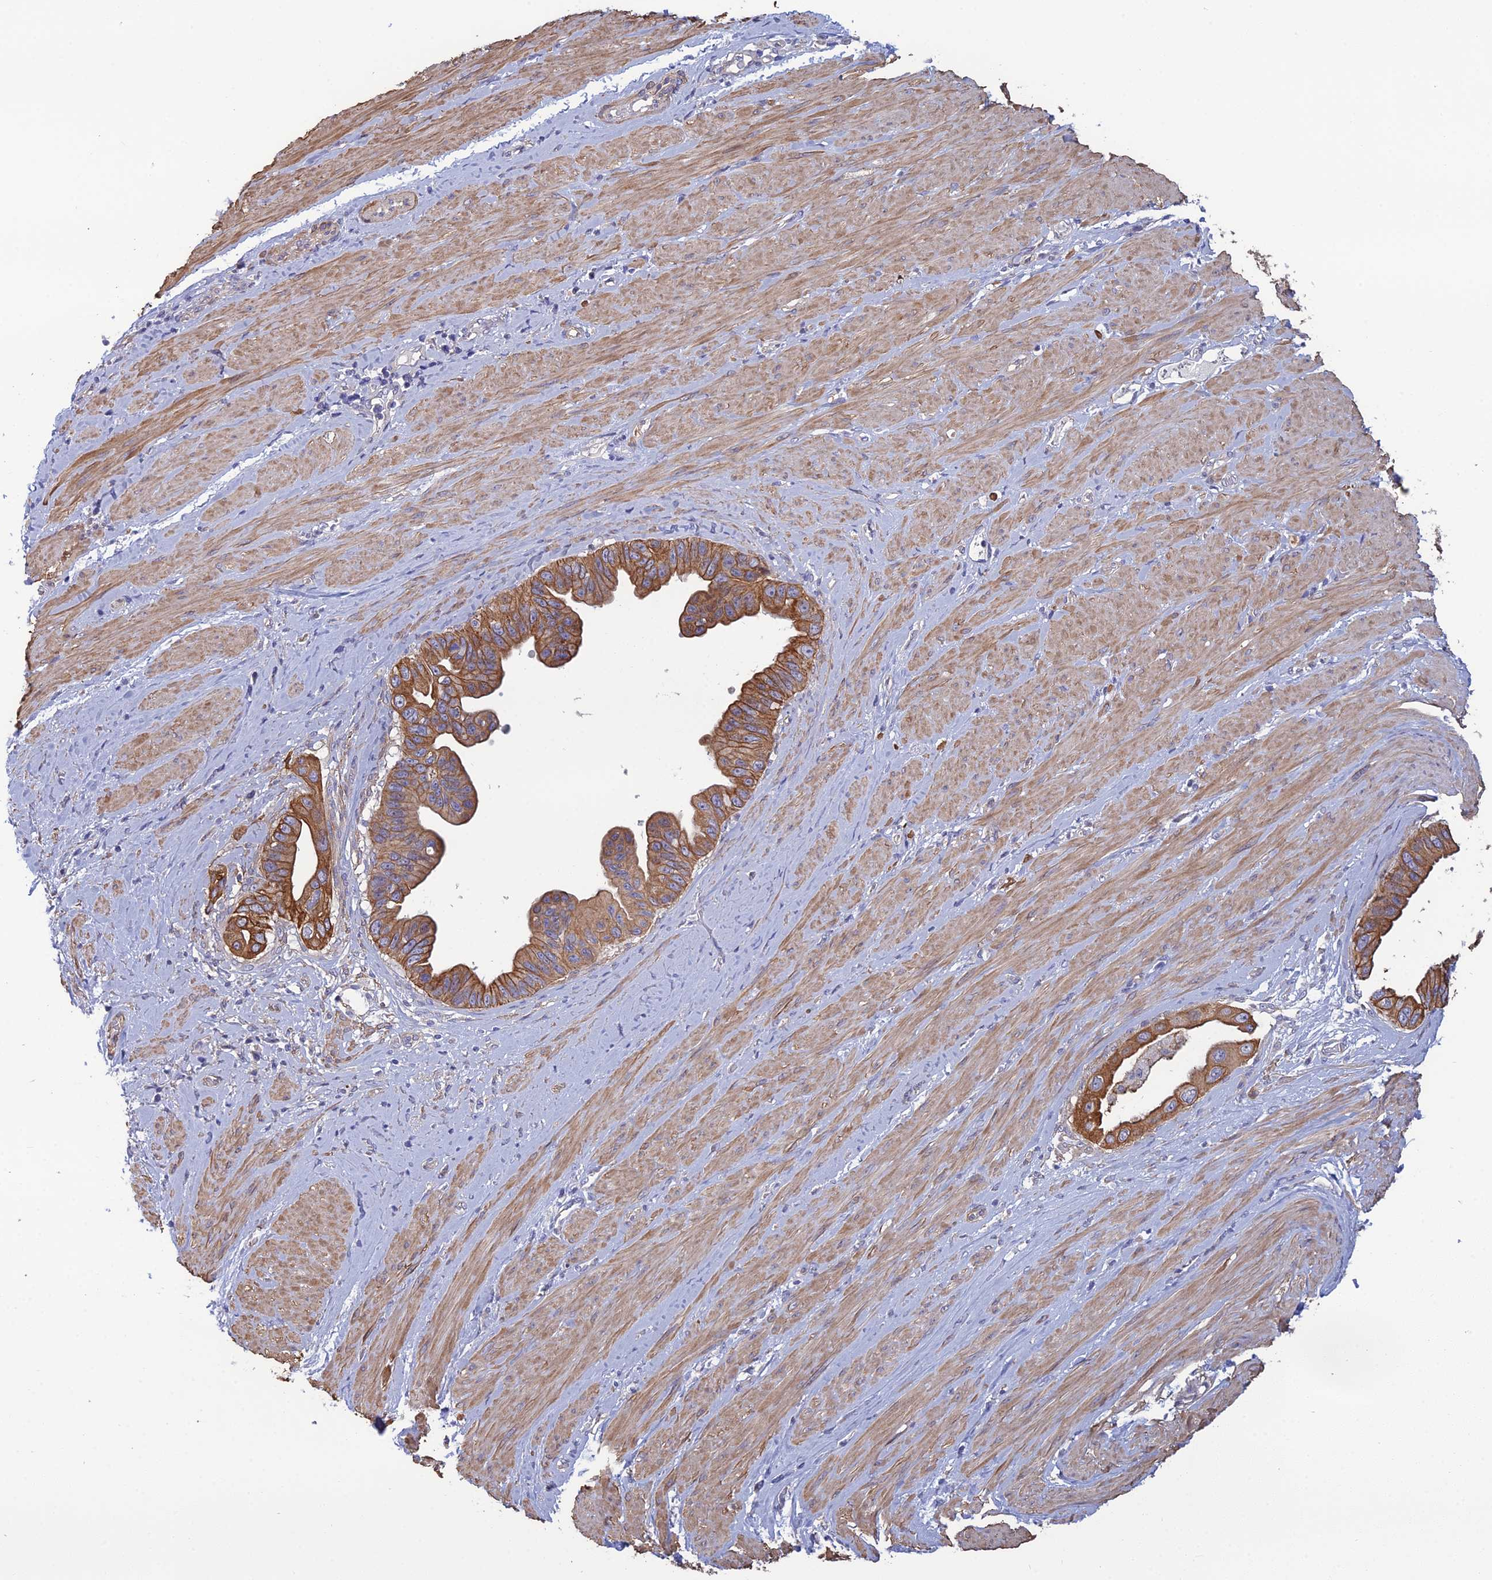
{"staining": {"intensity": "moderate", "quantity": ">75%", "location": "cytoplasmic/membranous"}, "tissue": "pancreatic cancer", "cell_type": "Tumor cells", "image_type": "cancer", "snomed": [{"axis": "morphology", "description": "Adenocarcinoma, NOS"}, {"axis": "topography", "description": "Pancreas"}], "caption": "Immunohistochemical staining of pancreatic cancer exhibits medium levels of moderate cytoplasmic/membranous positivity in approximately >75% of tumor cells.", "gene": "LZTS2", "patient": {"sex": "female", "age": 56}}